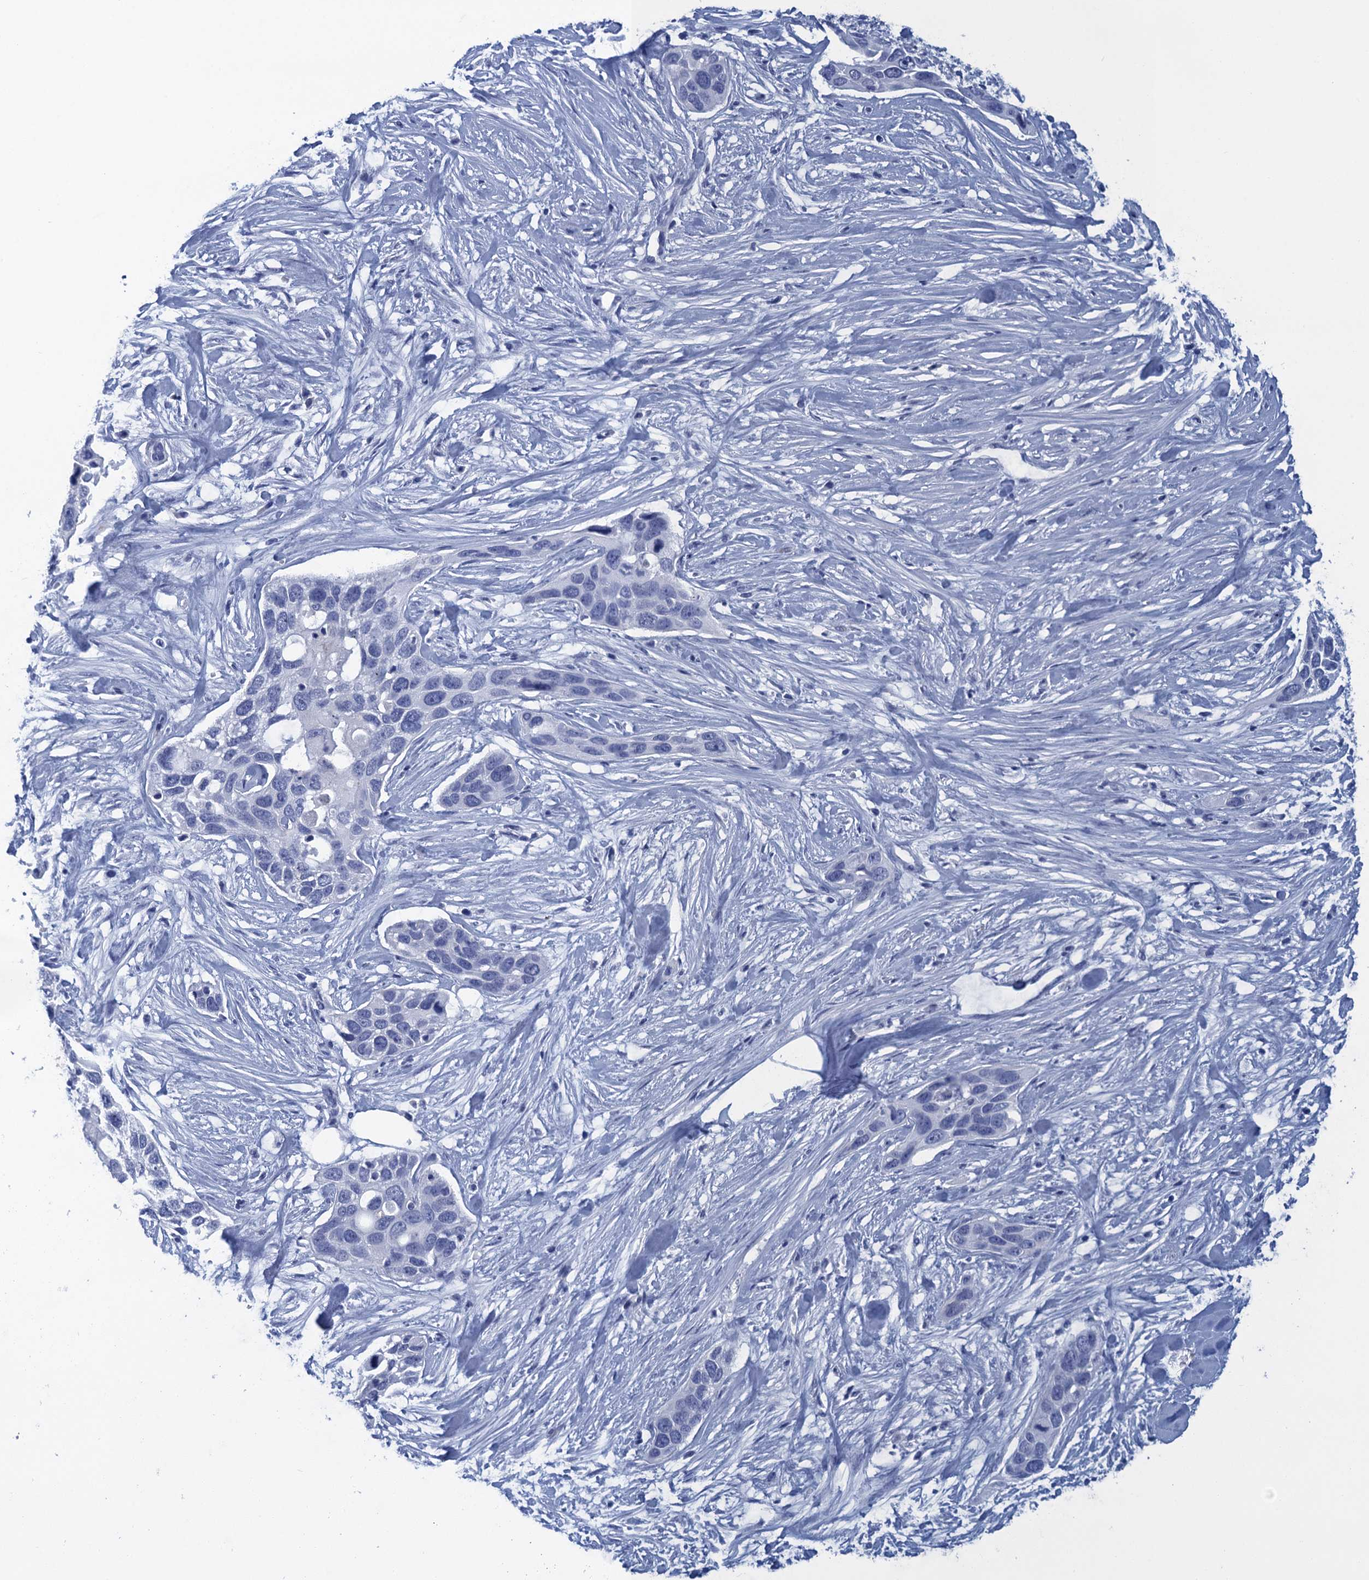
{"staining": {"intensity": "negative", "quantity": "none", "location": "none"}, "tissue": "pancreatic cancer", "cell_type": "Tumor cells", "image_type": "cancer", "snomed": [{"axis": "morphology", "description": "Adenocarcinoma, NOS"}, {"axis": "topography", "description": "Pancreas"}], "caption": "Immunohistochemical staining of human pancreatic adenocarcinoma exhibits no significant staining in tumor cells. (DAB IHC visualized using brightfield microscopy, high magnification).", "gene": "SCEL", "patient": {"sex": "female", "age": 60}}